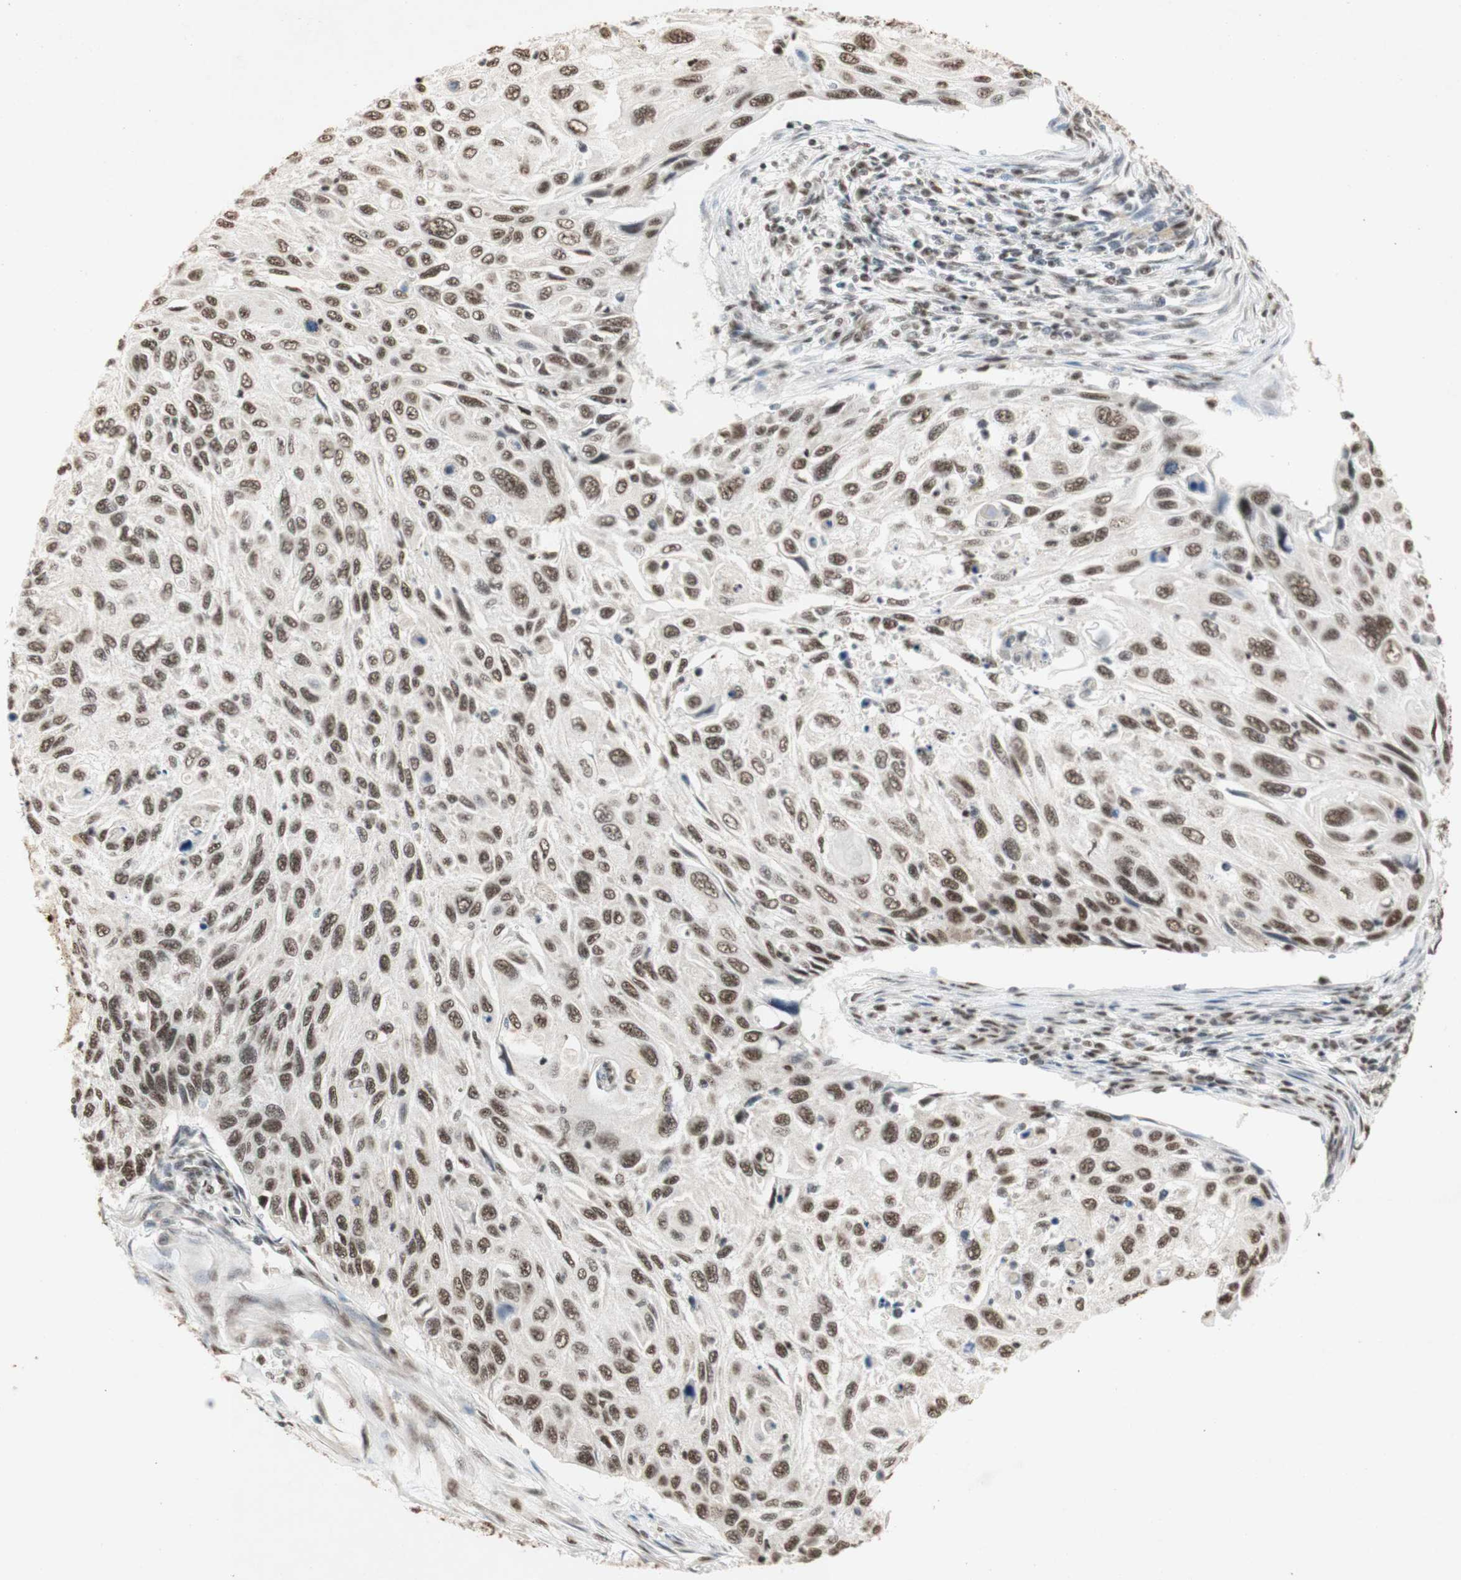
{"staining": {"intensity": "moderate", "quantity": ">75%", "location": "nuclear"}, "tissue": "cervical cancer", "cell_type": "Tumor cells", "image_type": "cancer", "snomed": [{"axis": "morphology", "description": "Squamous cell carcinoma, NOS"}, {"axis": "topography", "description": "Cervix"}], "caption": "A brown stain labels moderate nuclear positivity of a protein in cervical cancer tumor cells.", "gene": "SNRPB", "patient": {"sex": "female", "age": 70}}